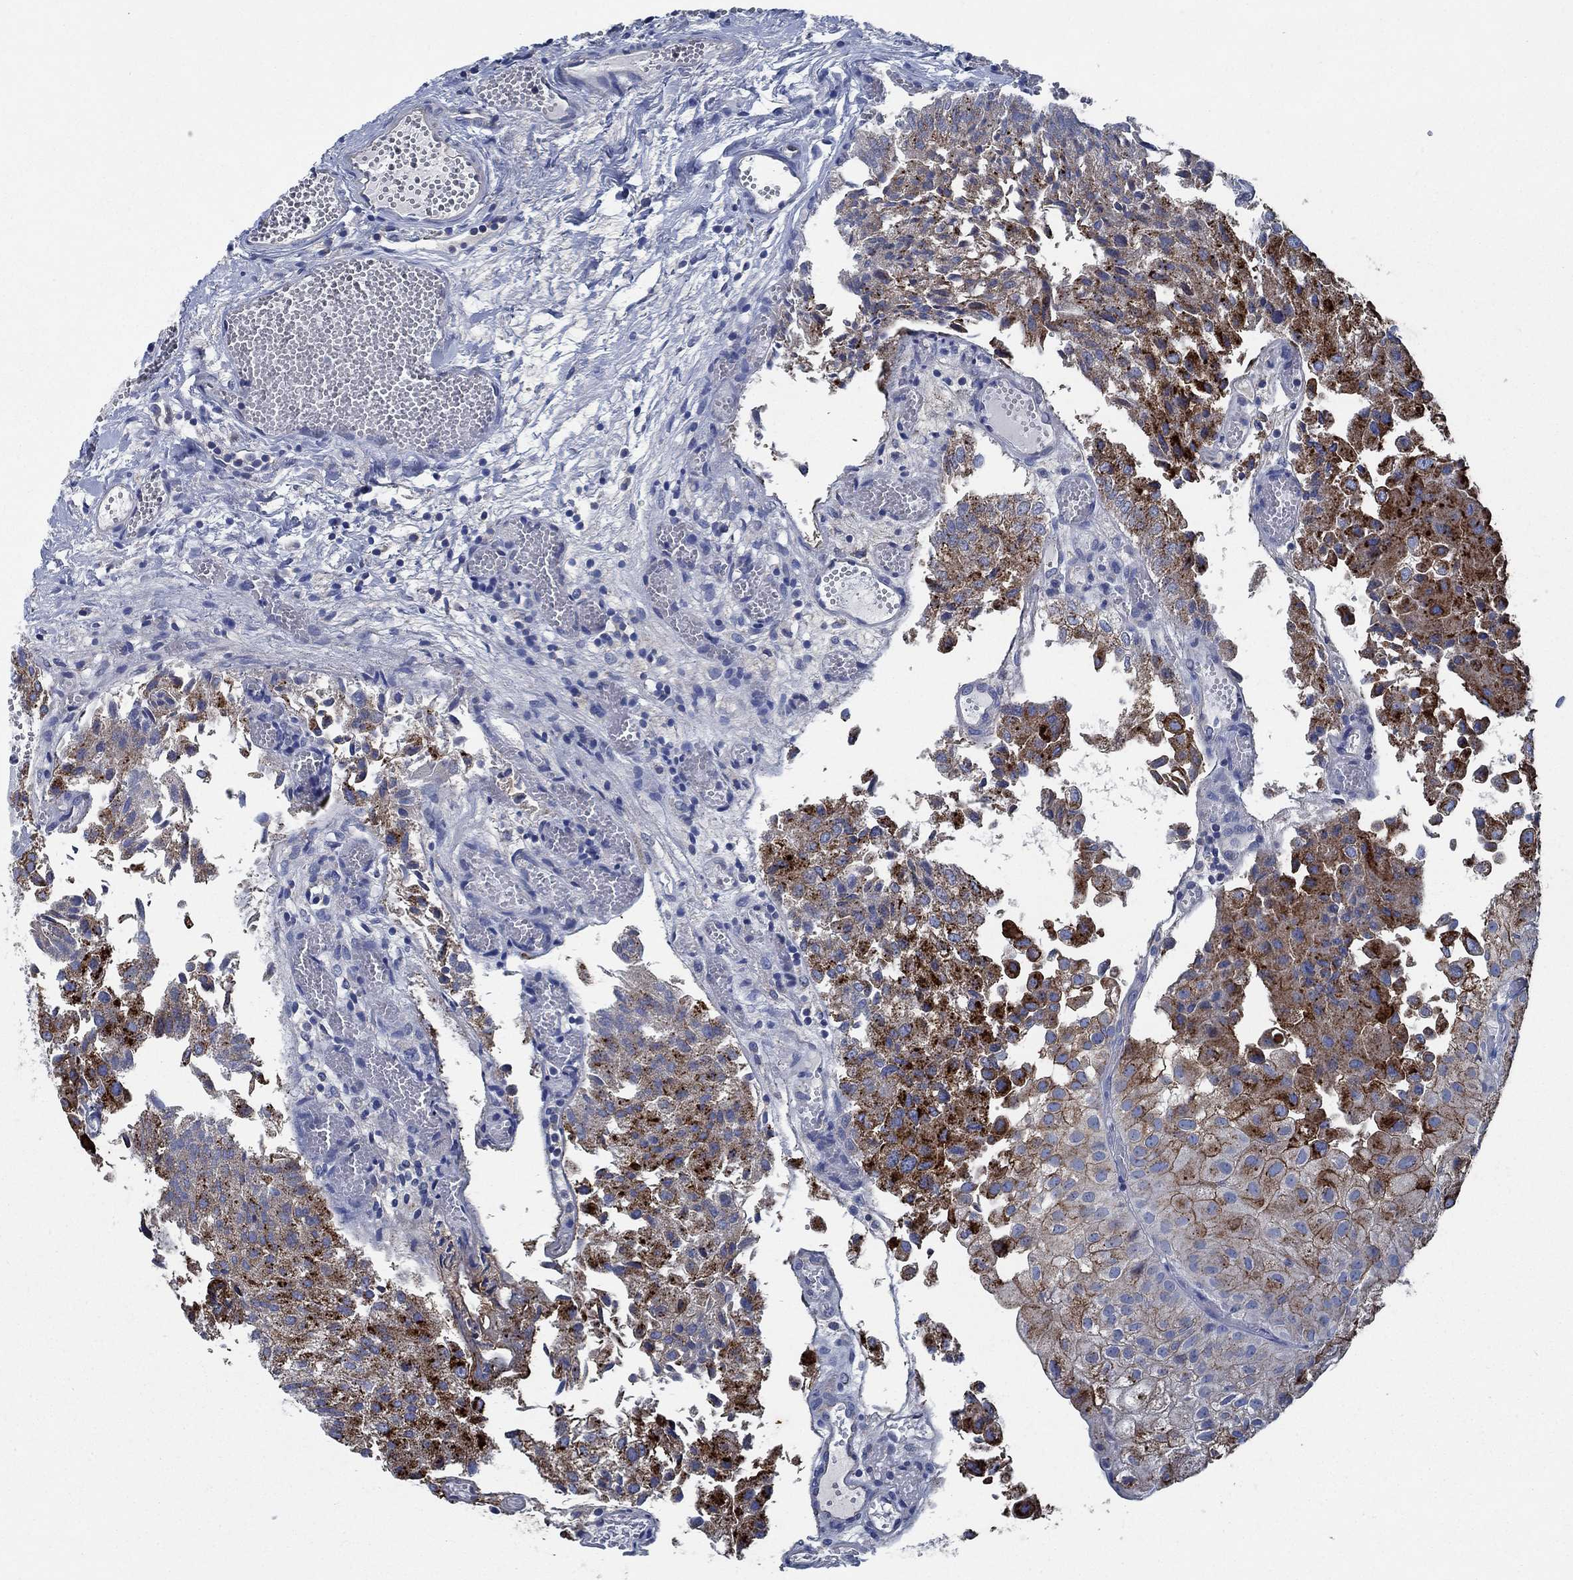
{"staining": {"intensity": "strong", "quantity": "25%-75%", "location": "cytoplasmic/membranous"}, "tissue": "urothelial cancer", "cell_type": "Tumor cells", "image_type": "cancer", "snomed": [{"axis": "morphology", "description": "Urothelial carcinoma, Low grade"}, {"axis": "topography", "description": "Urinary bladder"}], "caption": "Protein analysis of urothelial cancer tissue displays strong cytoplasmic/membranous expression in approximately 25%-75% of tumor cells.", "gene": "STXBP6", "patient": {"sex": "female", "age": 78}}